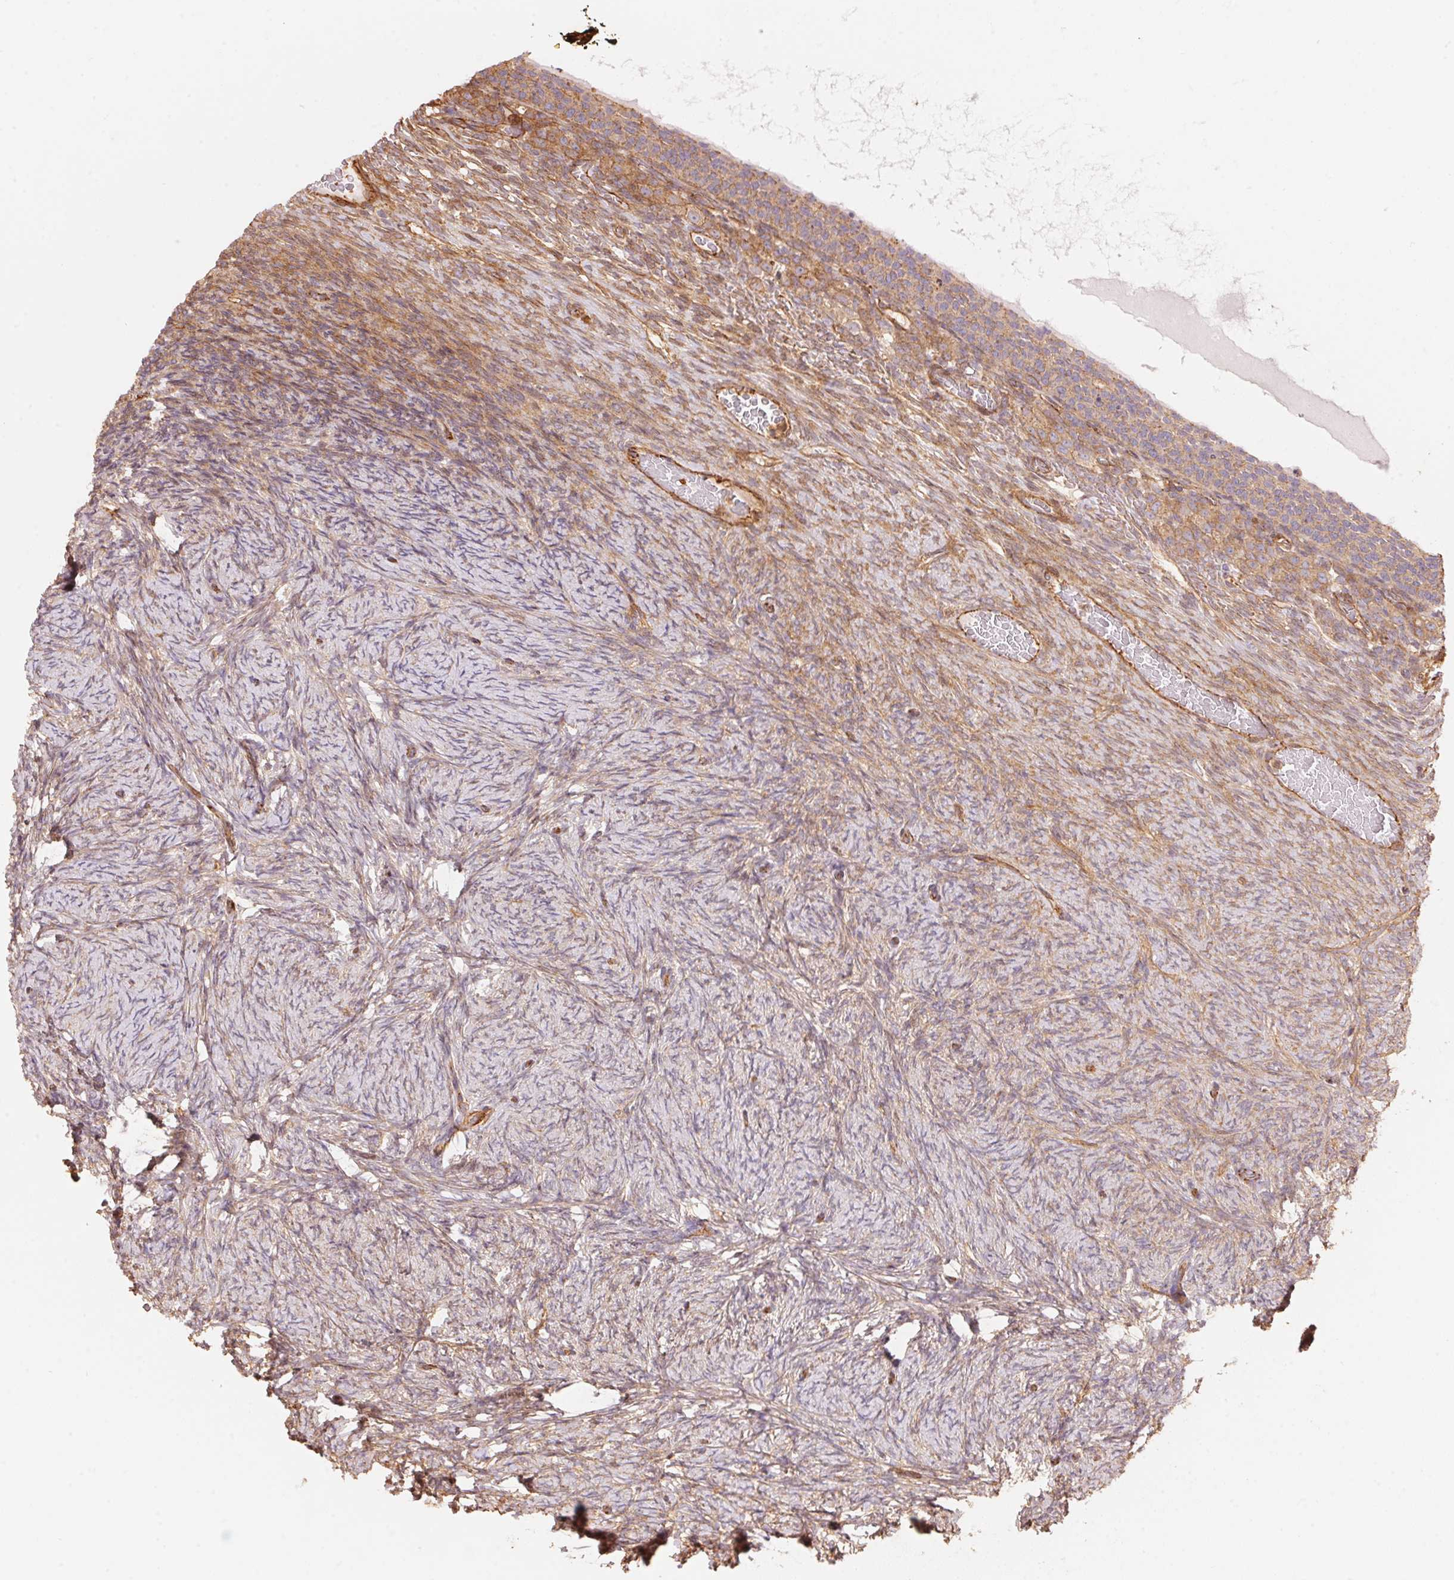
{"staining": {"intensity": "weak", "quantity": "25%-75%", "location": "cytoplasmic/membranous"}, "tissue": "ovary", "cell_type": "Ovarian stroma cells", "image_type": "normal", "snomed": [{"axis": "morphology", "description": "Normal tissue, NOS"}, {"axis": "topography", "description": "Ovary"}], "caption": "The image exhibits staining of normal ovary, revealing weak cytoplasmic/membranous protein positivity (brown color) within ovarian stroma cells.", "gene": "FRAS1", "patient": {"sex": "female", "age": 34}}